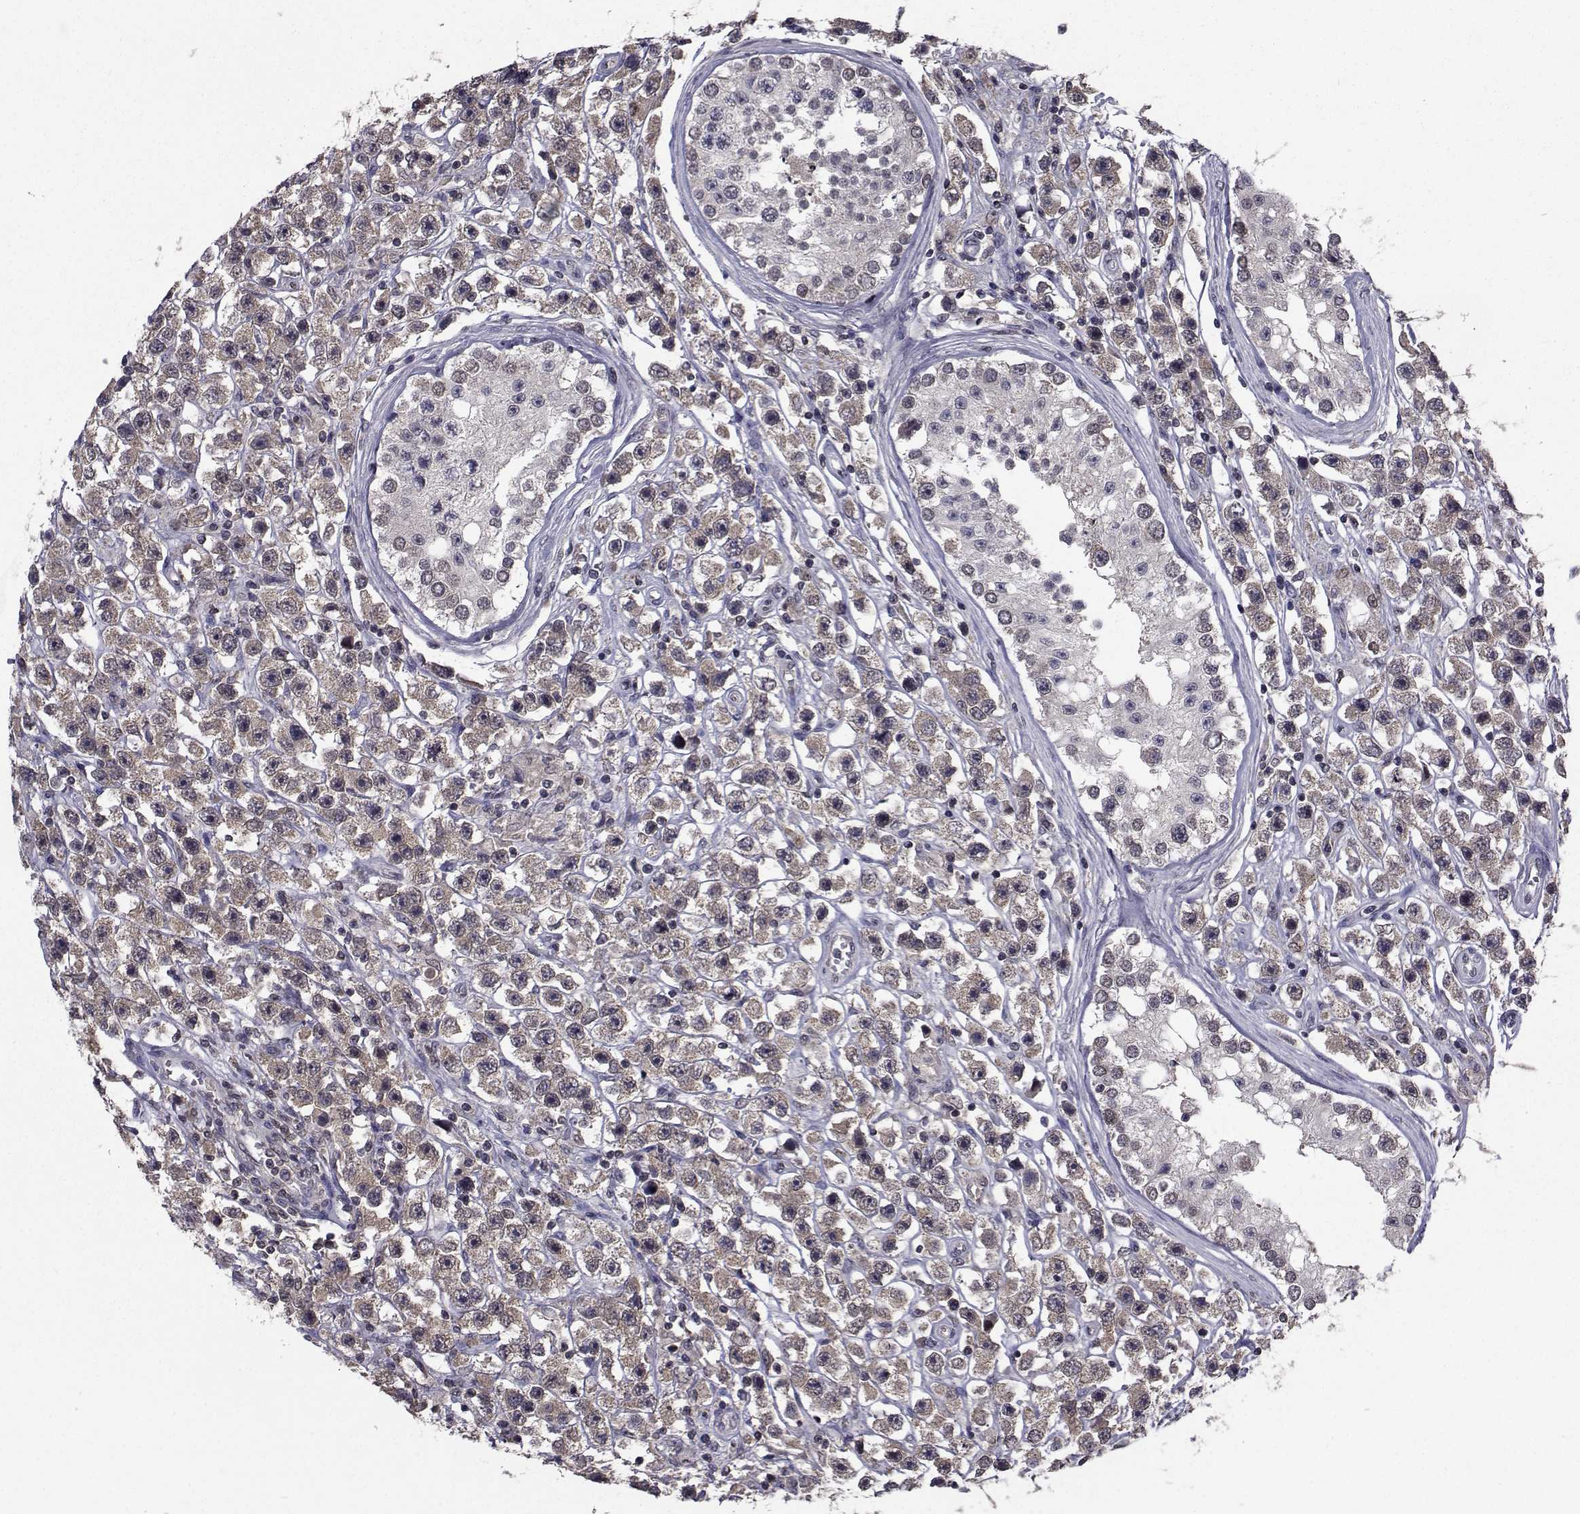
{"staining": {"intensity": "weak", "quantity": ">75%", "location": "cytoplasmic/membranous"}, "tissue": "testis cancer", "cell_type": "Tumor cells", "image_type": "cancer", "snomed": [{"axis": "morphology", "description": "Seminoma, NOS"}, {"axis": "topography", "description": "Testis"}], "caption": "A histopathology image of testis seminoma stained for a protein displays weak cytoplasmic/membranous brown staining in tumor cells.", "gene": "CYP2S1", "patient": {"sex": "male", "age": 45}}